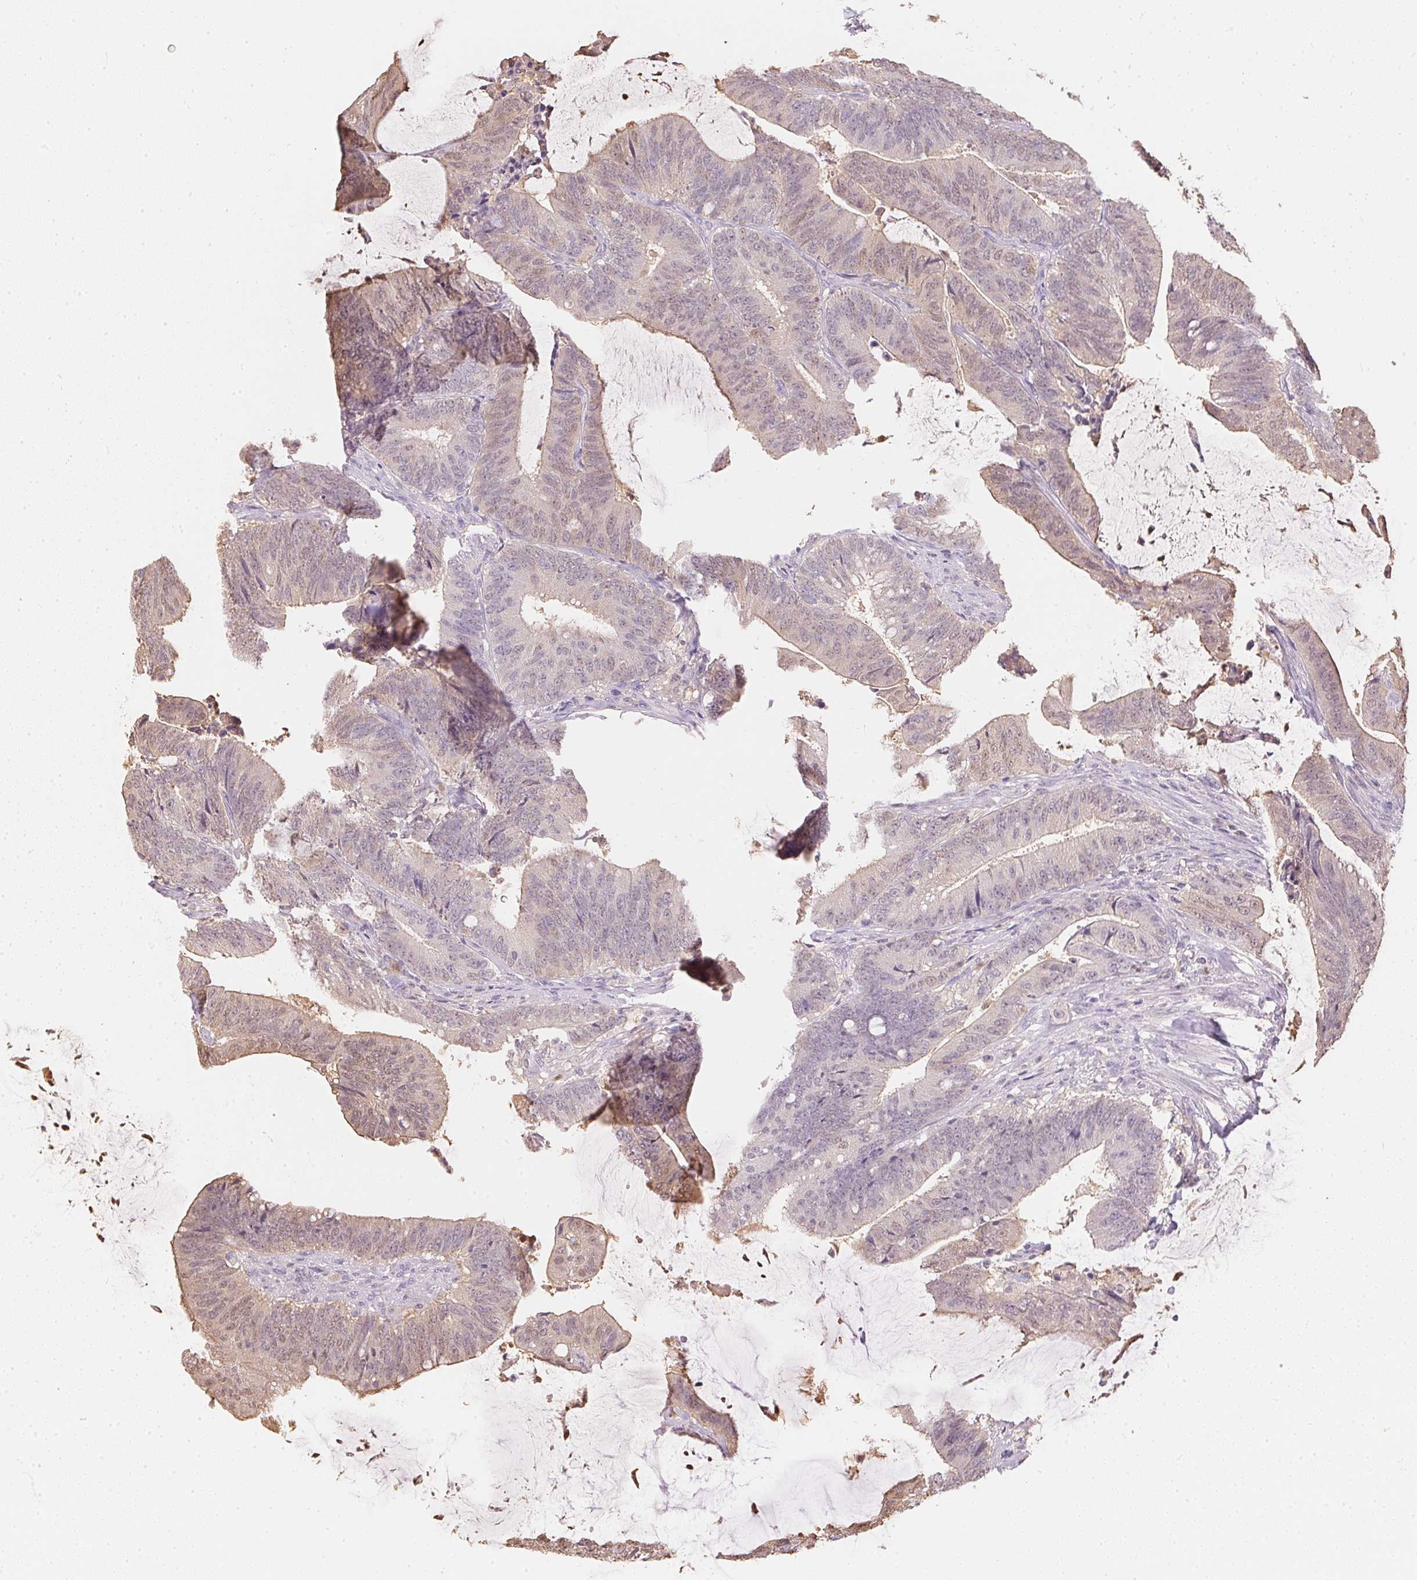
{"staining": {"intensity": "weak", "quantity": "<25%", "location": "cytoplasmic/membranous"}, "tissue": "colorectal cancer", "cell_type": "Tumor cells", "image_type": "cancer", "snomed": [{"axis": "morphology", "description": "Adenocarcinoma, NOS"}, {"axis": "topography", "description": "Colon"}], "caption": "Tumor cells are negative for protein expression in human colorectal cancer (adenocarcinoma). (DAB immunohistochemistry visualized using brightfield microscopy, high magnification).", "gene": "S100A3", "patient": {"sex": "female", "age": 43}}